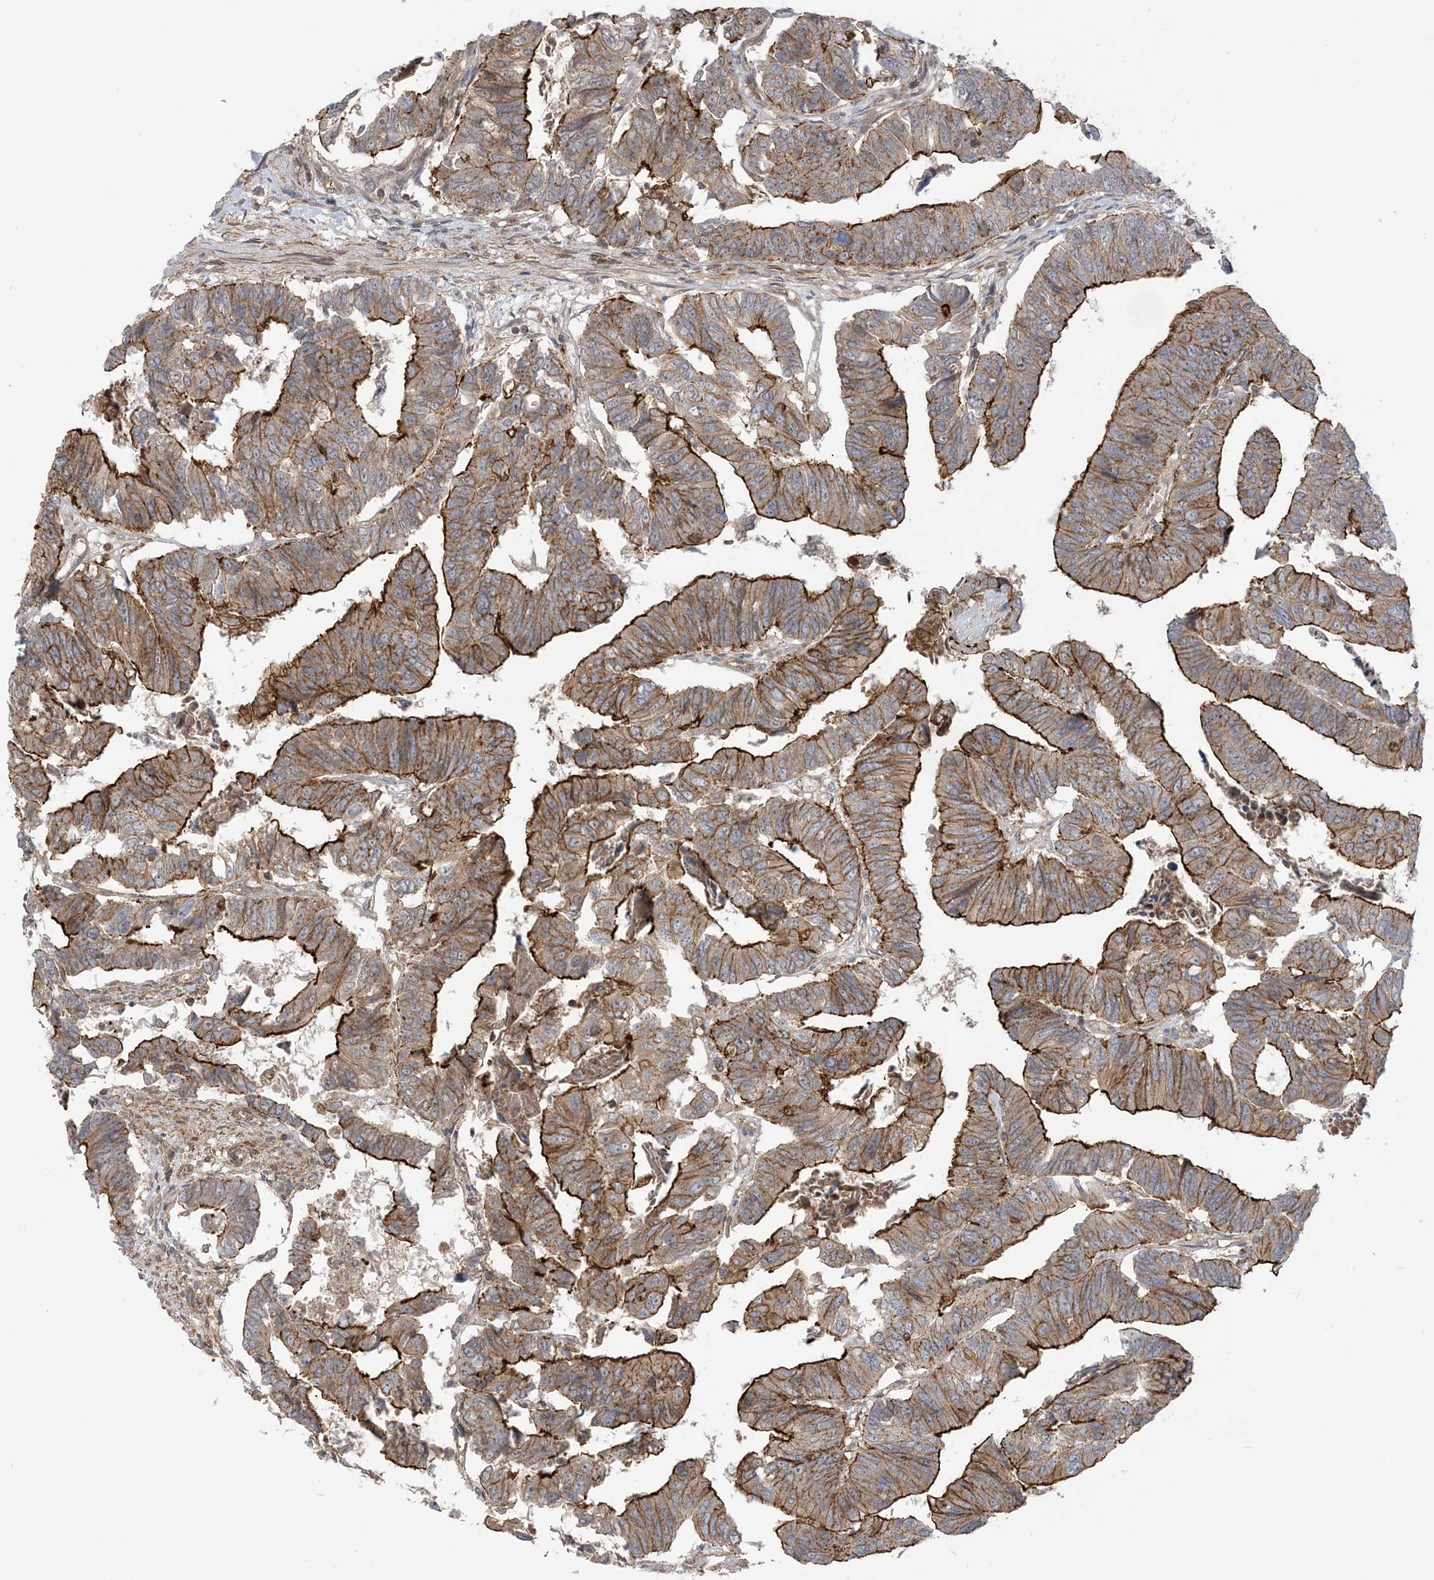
{"staining": {"intensity": "strong", "quantity": "25%-75%", "location": "cytoplasmic/membranous"}, "tissue": "colorectal cancer", "cell_type": "Tumor cells", "image_type": "cancer", "snomed": [{"axis": "morphology", "description": "Adenocarcinoma, NOS"}, {"axis": "topography", "description": "Rectum"}], "caption": "A high amount of strong cytoplasmic/membranous staining is seen in about 25%-75% of tumor cells in adenocarcinoma (colorectal) tissue. (DAB (3,3'-diaminobenzidine) = brown stain, brightfield microscopy at high magnification).", "gene": "ICMT", "patient": {"sex": "female", "age": 65}}